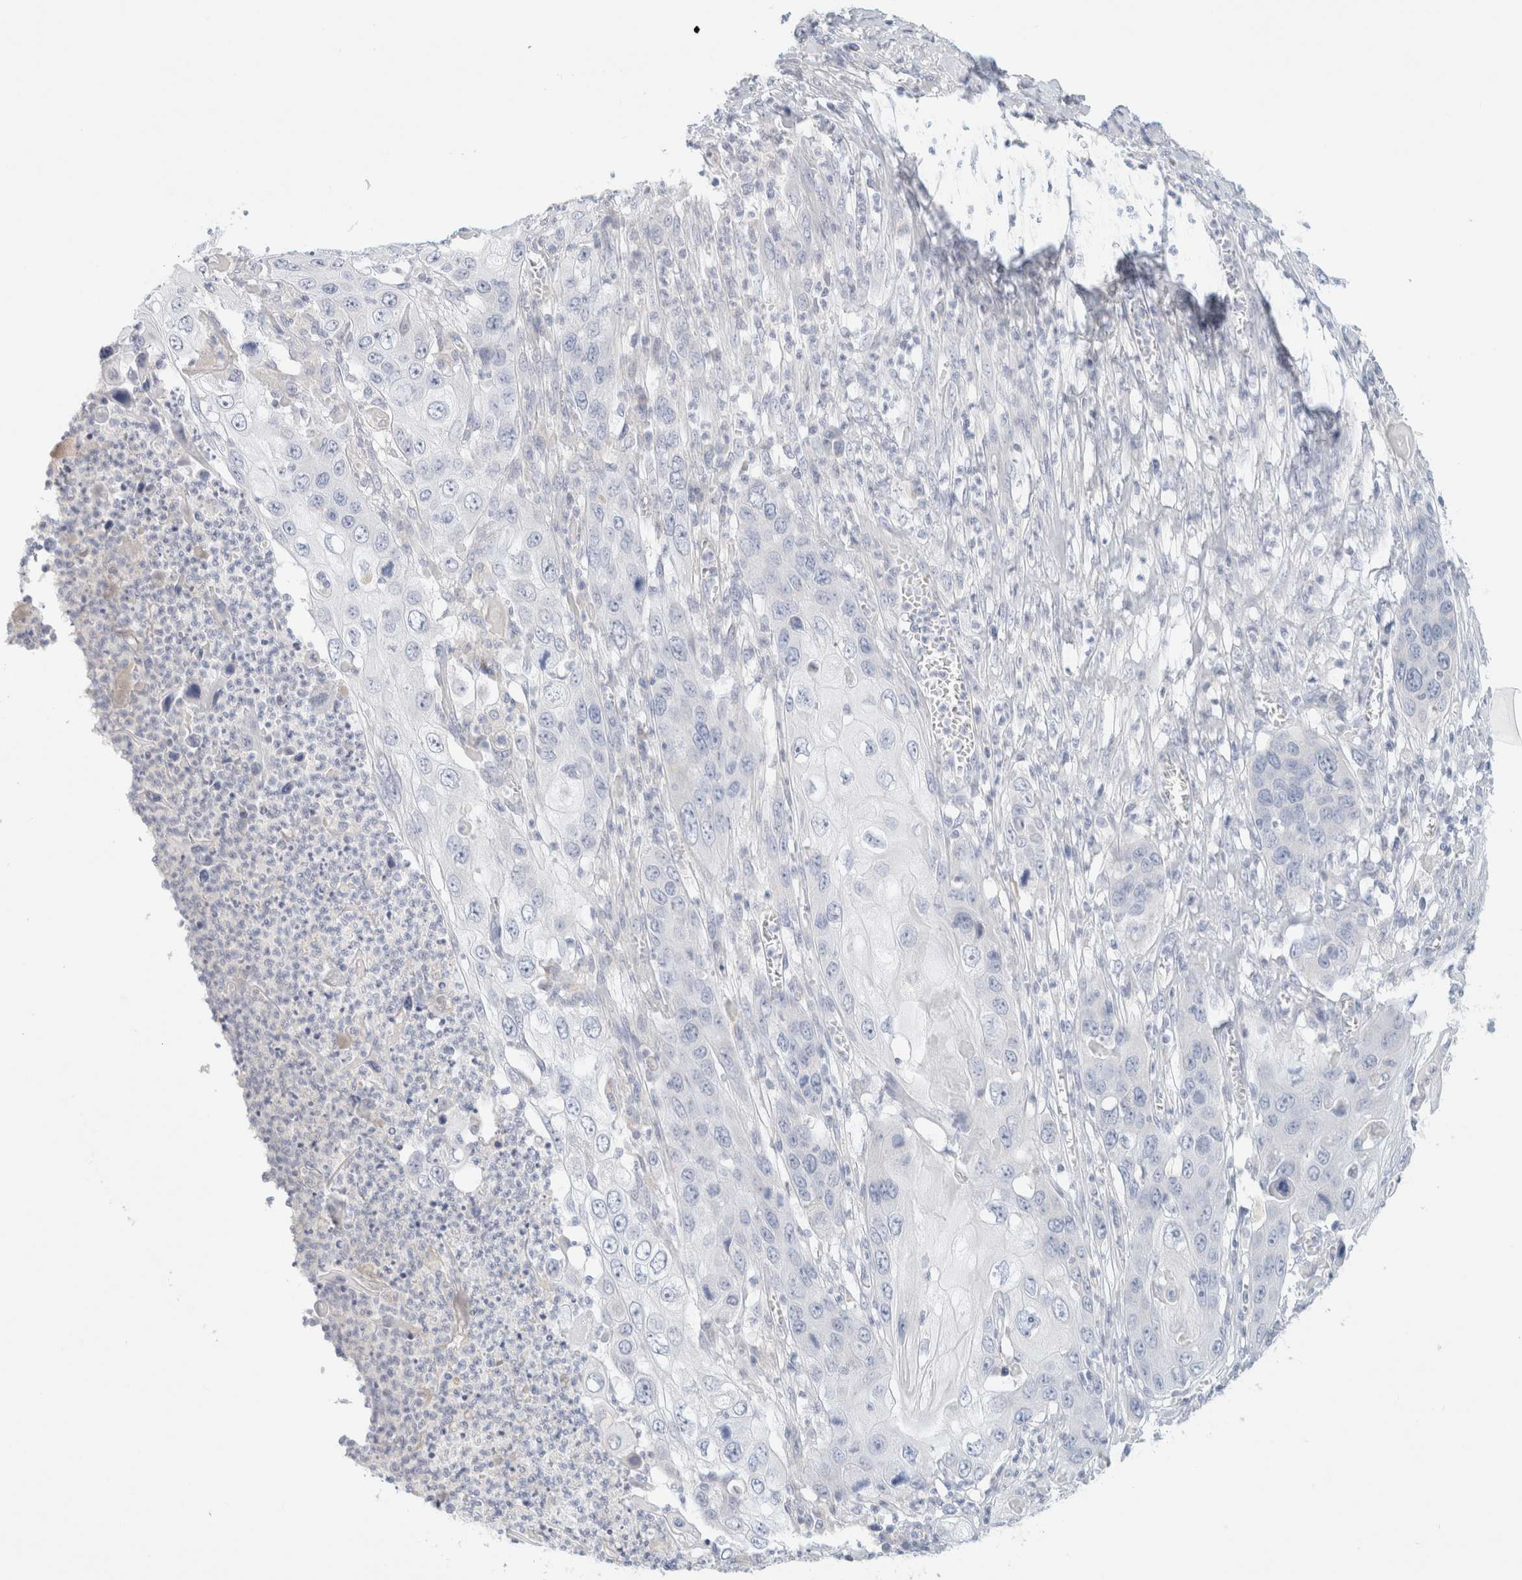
{"staining": {"intensity": "negative", "quantity": "none", "location": "none"}, "tissue": "skin cancer", "cell_type": "Tumor cells", "image_type": "cancer", "snomed": [{"axis": "morphology", "description": "Squamous cell carcinoma, NOS"}, {"axis": "topography", "description": "Skin"}], "caption": "A micrograph of skin cancer stained for a protein displays no brown staining in tumor cells.", "gene": "HEXD", "patient": {"sex": "male", "age": 55}}